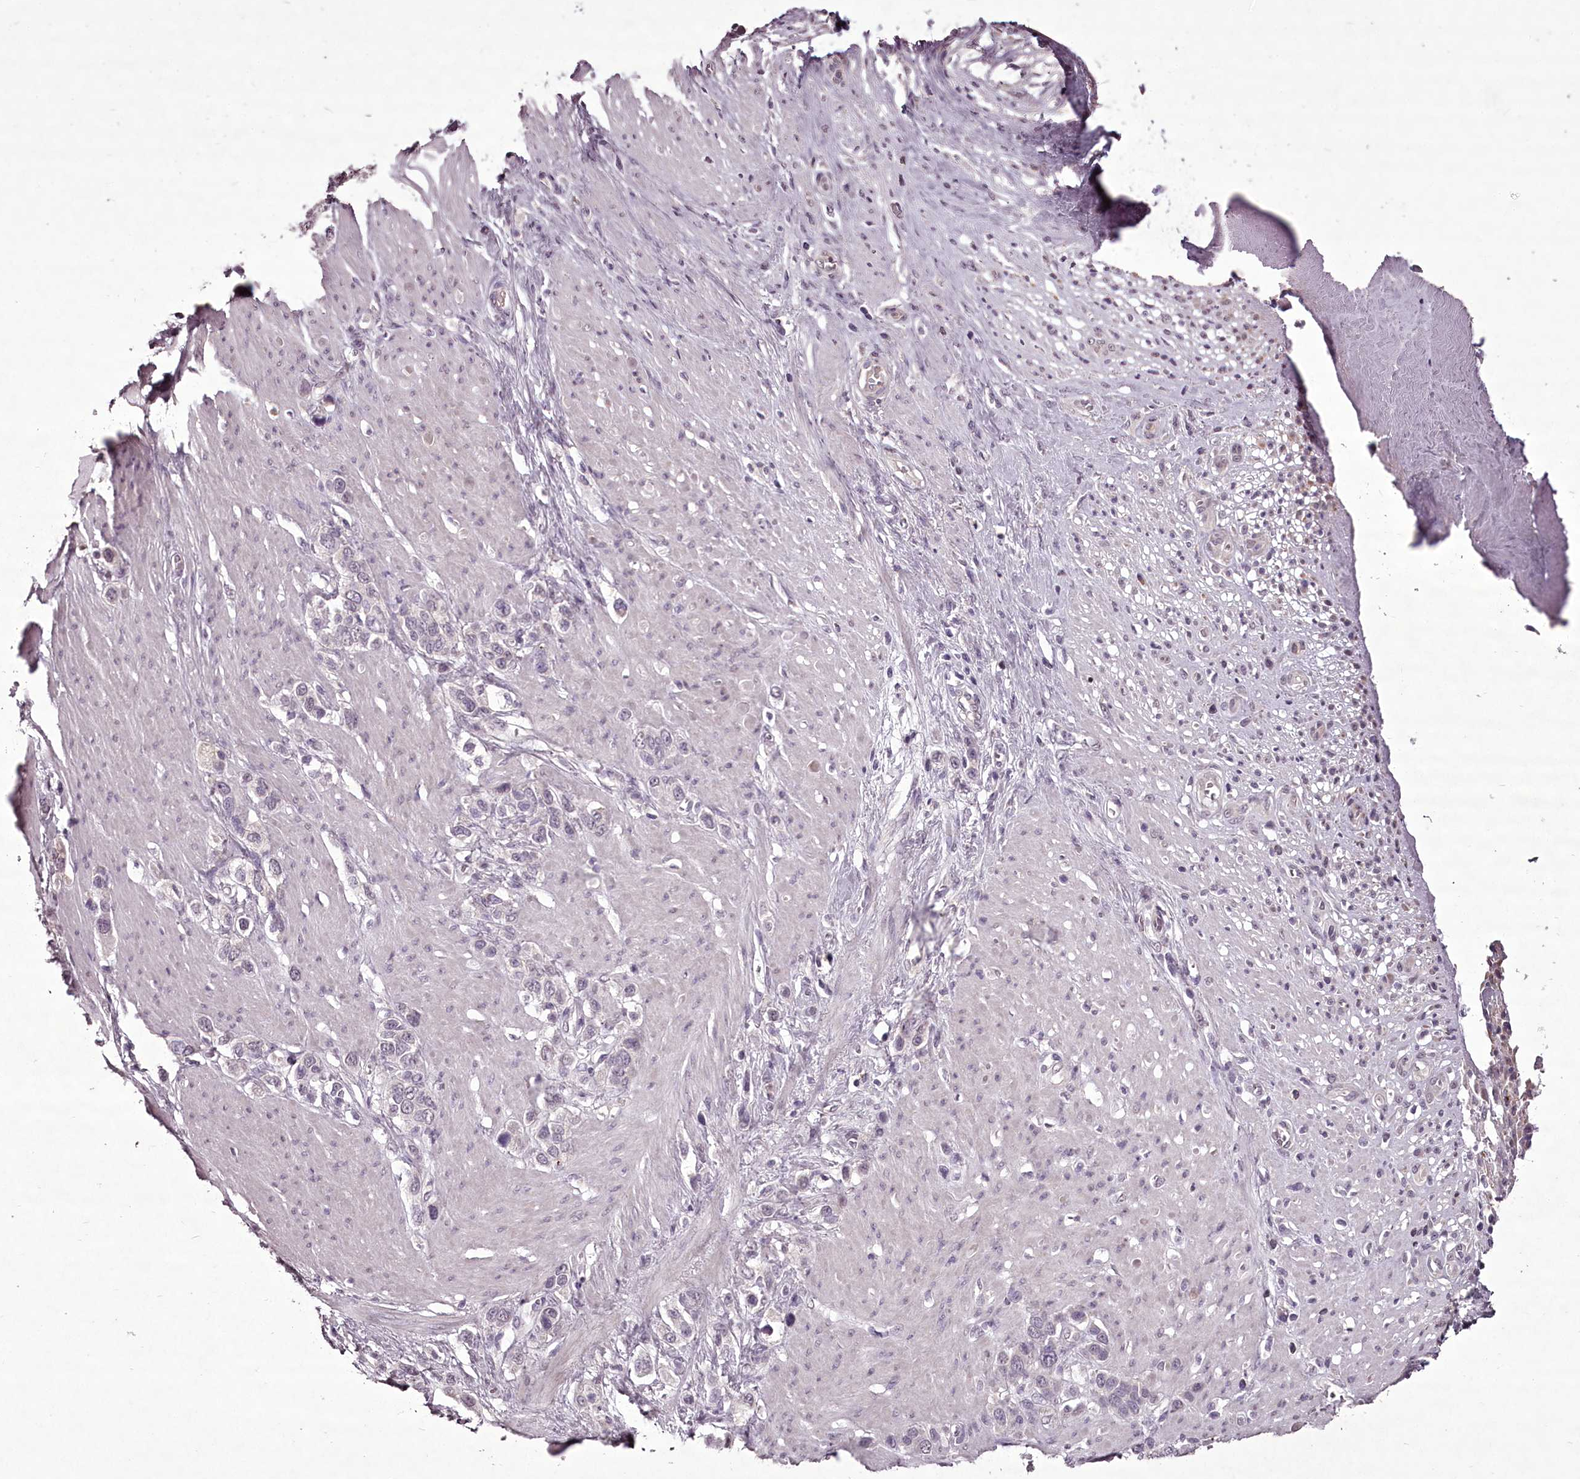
{"staining": {"intensity": "negative", "quantity": "none", "location": "none"}, "tissue": "stomach cancer", "cell_type": "Tumor cells", "image_type": "cancer", "snomed": [{"axis": "morphology", "description": "Adenocarcinoma, NOS"}, {"axis": "morphology", "description": "Adenocarcinoma, High grade"}, {"axis": "topography", "description": "Stomach, upper"}, {"axis": "topography", "description": "Stomach, lower"}], "caption": "Immunohistochemistry image of adenocarcinoma (stomach) stained for a protein (brown), which displays no staining in tumor cells.", "gene": "C1orf56", "patient": {"sex": "female", "age": 65}}